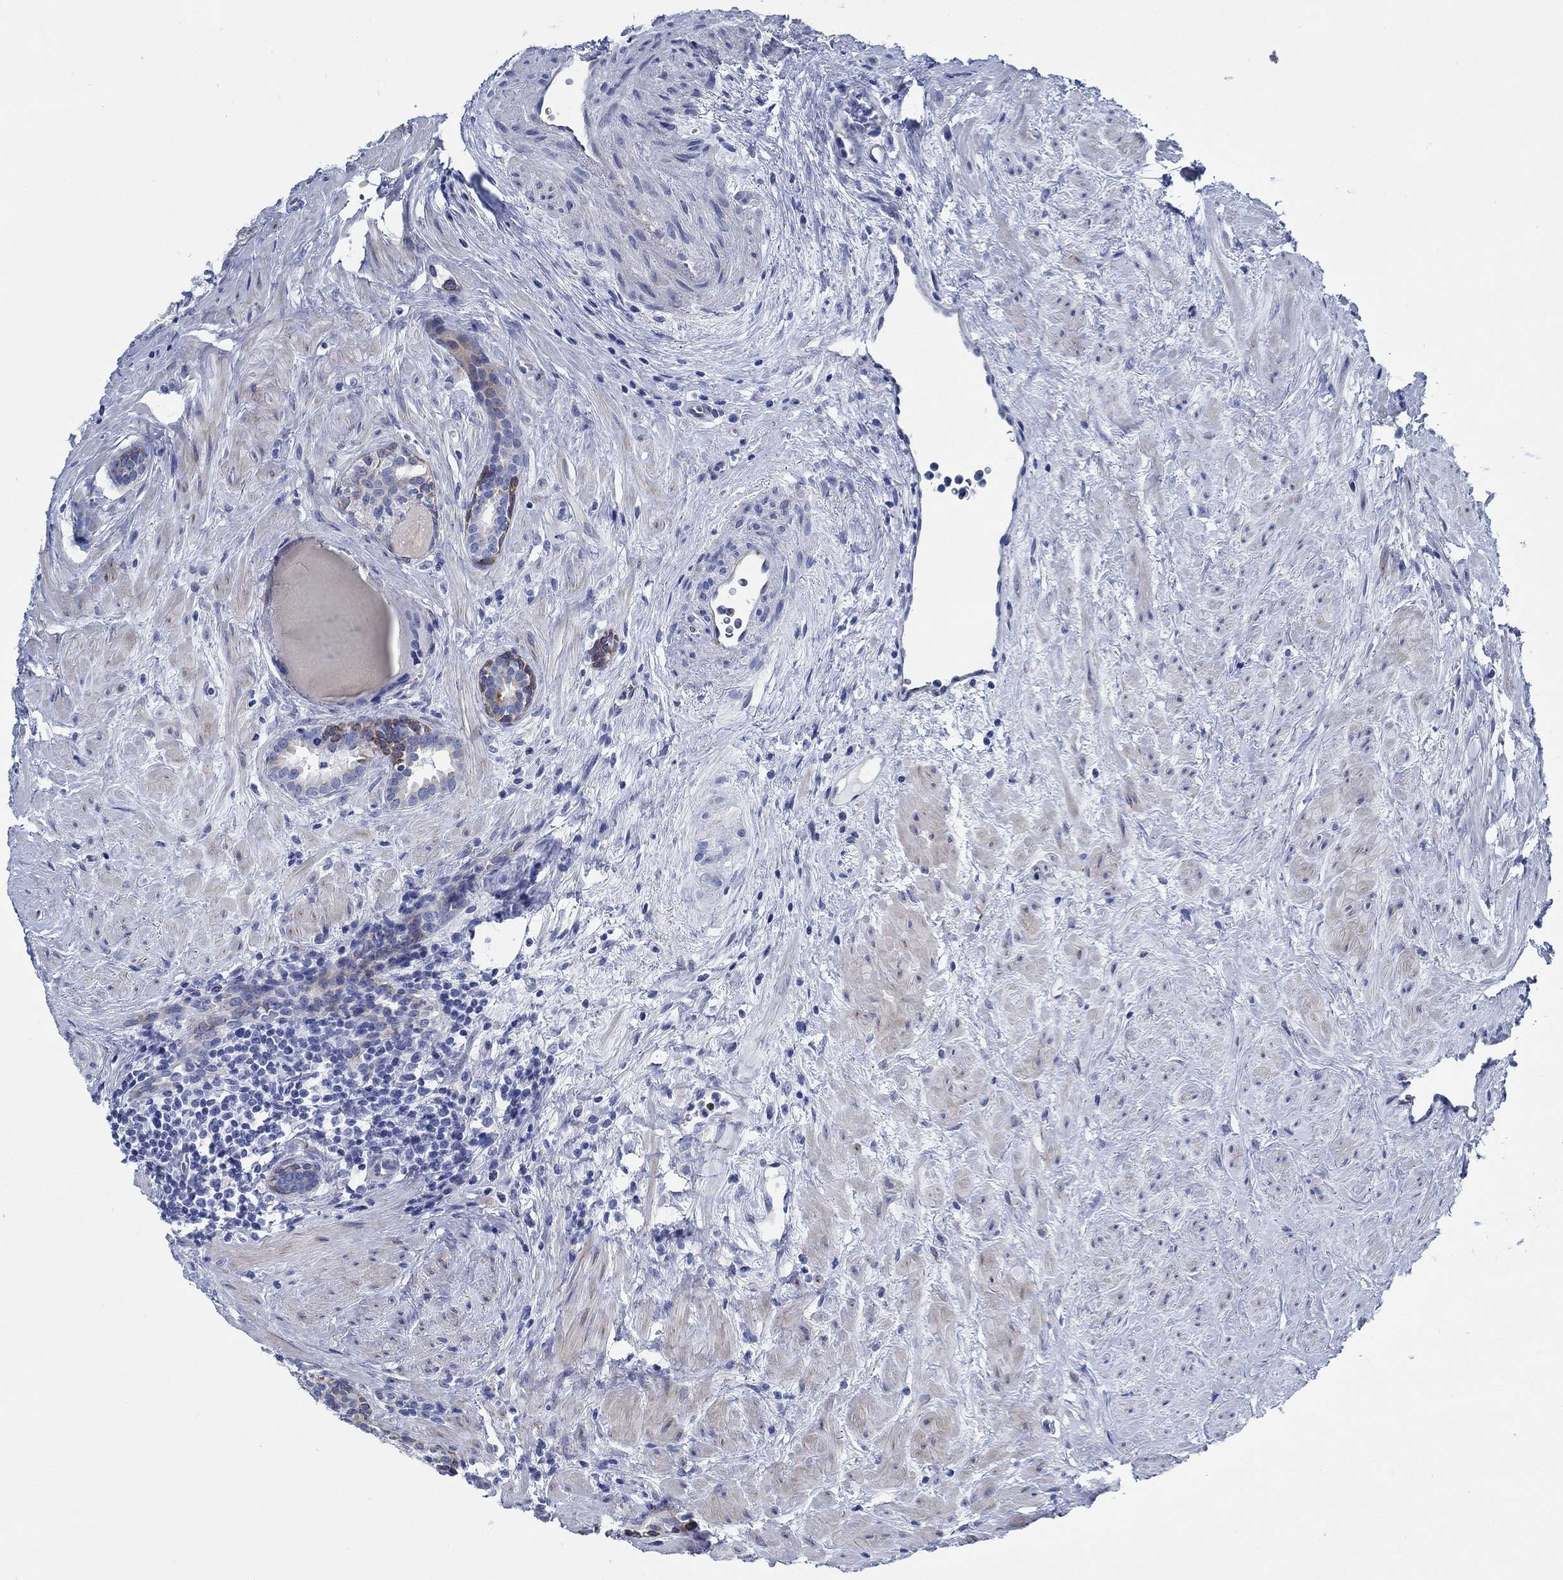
{"staining": {"intensity": "negative", "quantity": "none", "location": "none"}, "tissue": "prostate cancer", "cell_type": "Tumor cells", "image_type": "cancer", "snomed": [{"axis": "morphology", "description": "Adenocarcinoma, NOS"}, {"axis": "morphology", "description": "Adenocarcinoma, High grade"}, {"axis": "topography", "description": "Prostate"}], "caption": "There is no significant positivity in tumor cells of prostate cancer.", "gene": "SVEP1", "patient": {"sex": "male", "age": 64}}